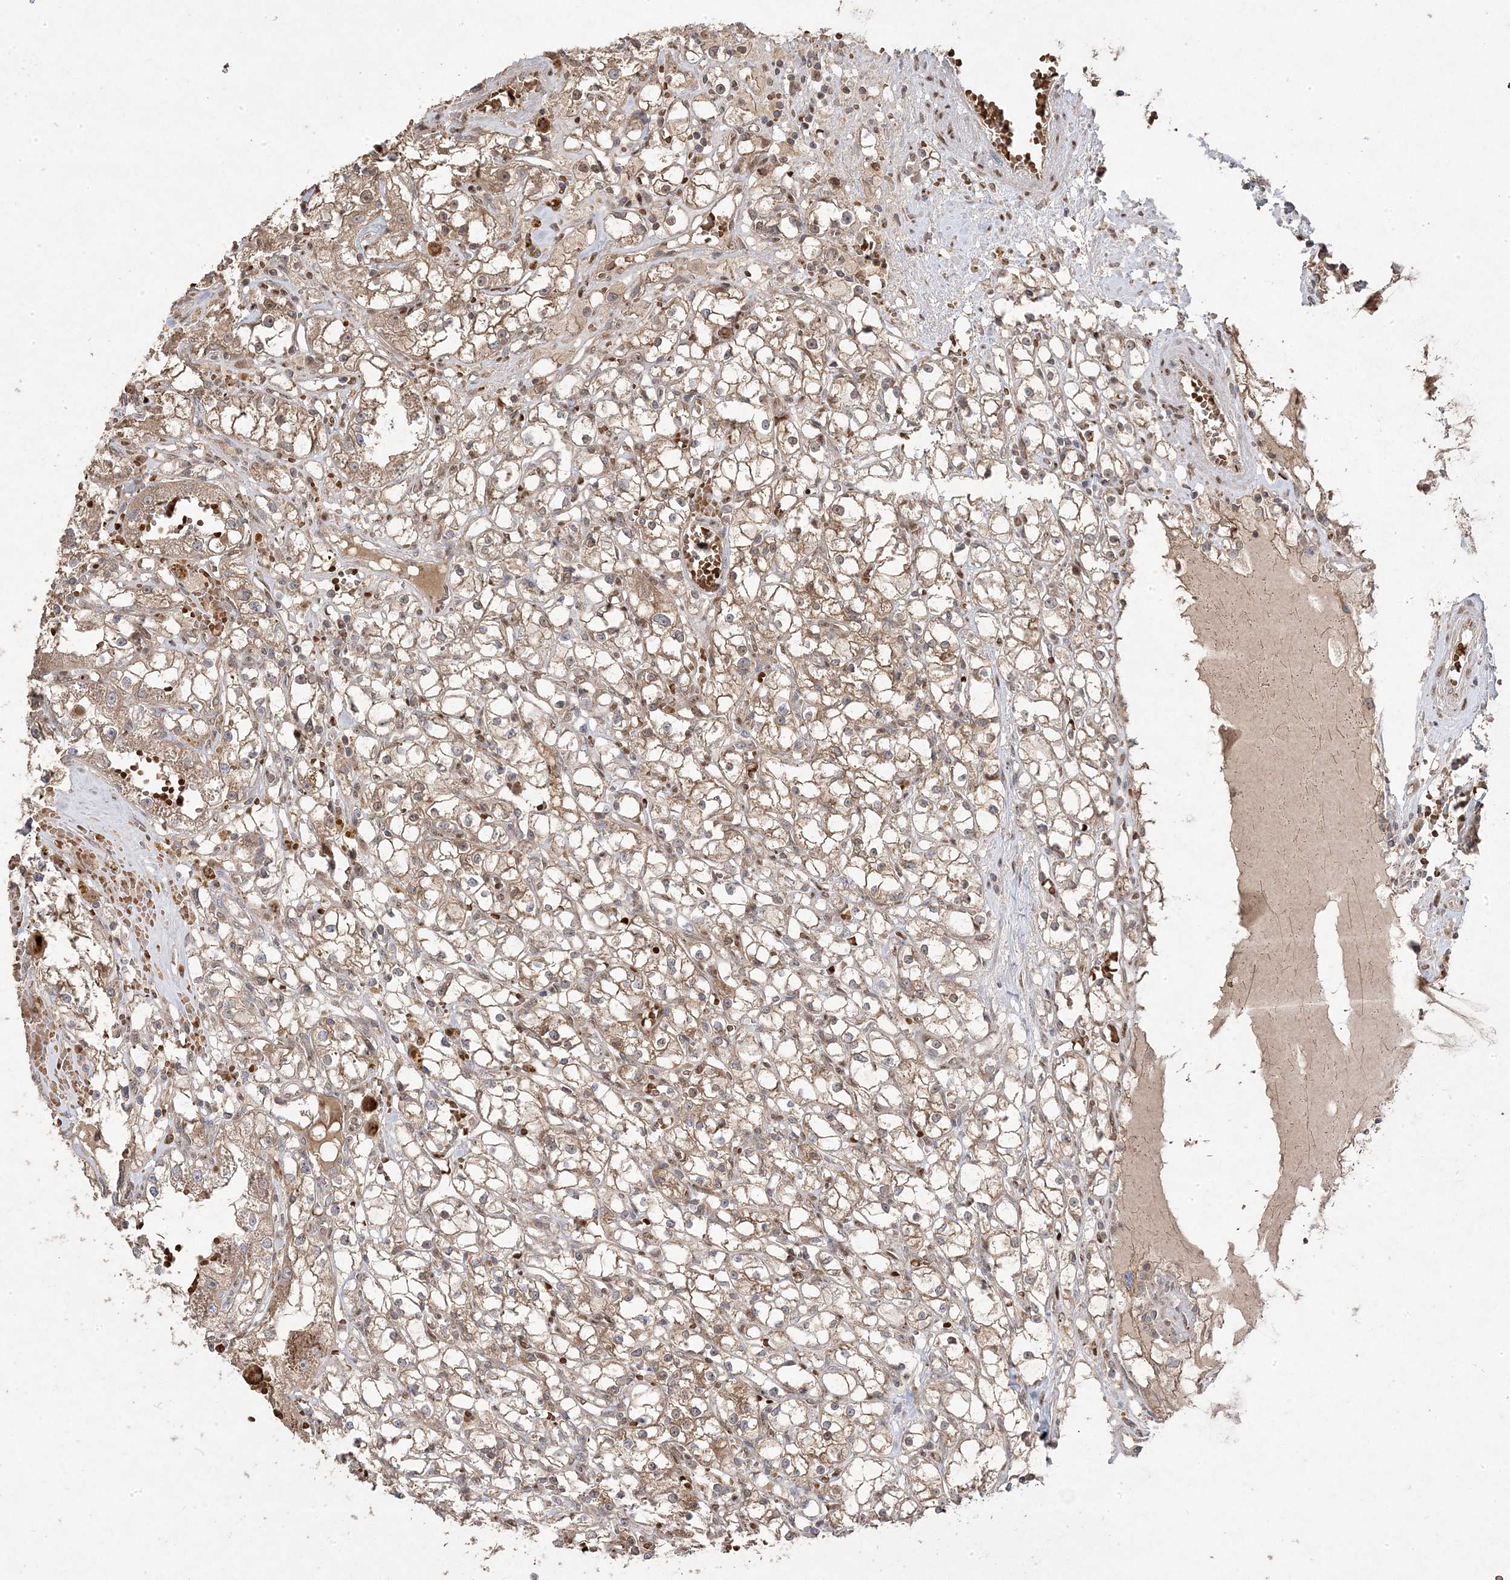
{"staining": {"intensity": "moderate", "quantity": "25%-75%", "location": "cytoplasmic/membranous"}, "tissue": "renal cancer", "cell_type": "Tumor cells", "image_type": "cancer", "snomed": [{"axis": "morphology", "description": "Adenocarcinoma, NOS"}, {"axis": "topography", "description": "Kidney"}], "caption": "Immunohistochemical staining of renal adenocarcinoma exhibits medium levels of moderate cytoplasmic/membranous expression in approximately 25%-75% of tumor cells. (Stains: DAB in brown, nuclei in blue, Microscopy: brightfield microscopy at high magnification).", "gene": "PPOX", "patient": {"sex": "male", "age": 56}}